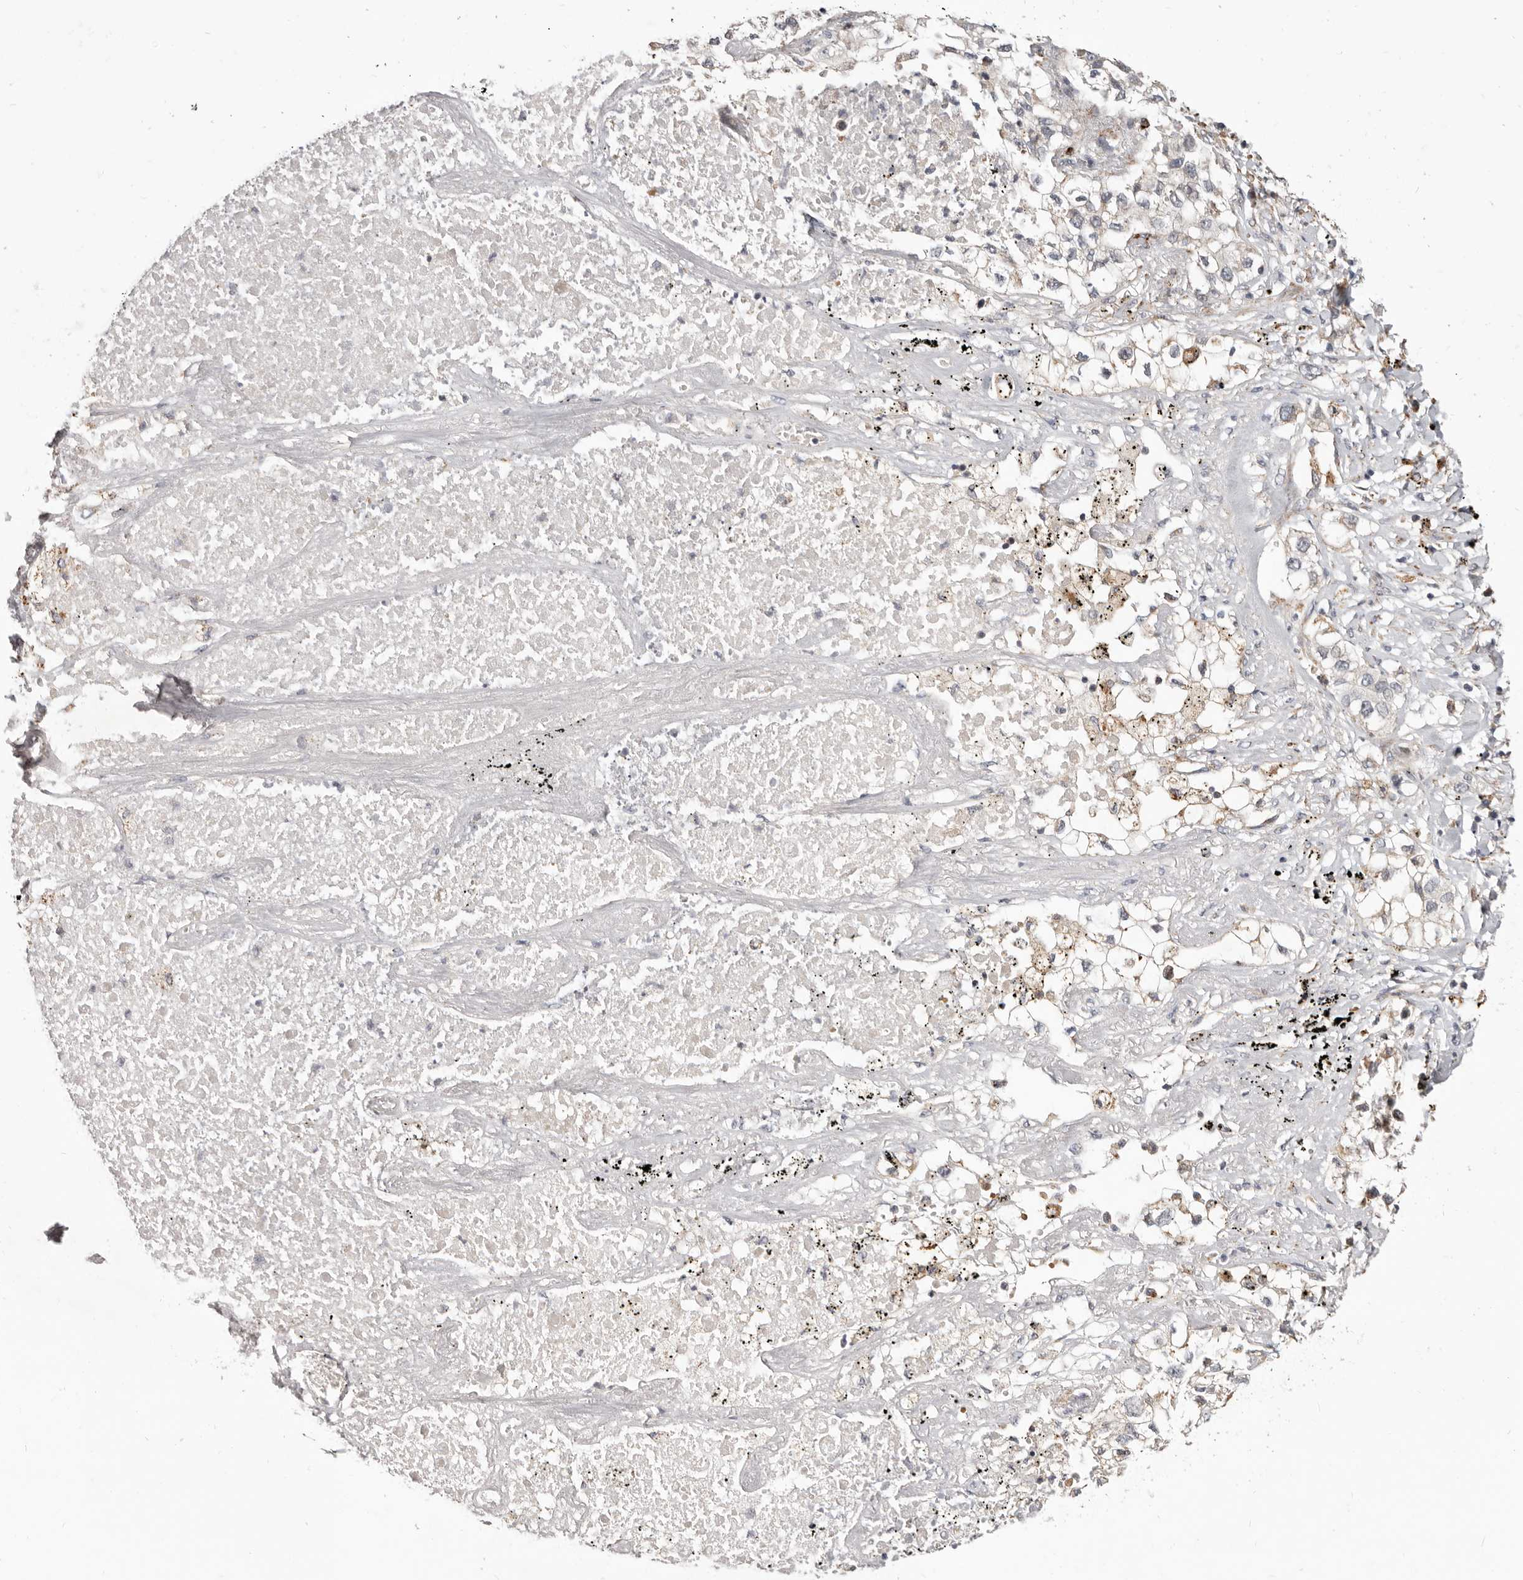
{"staining": {"intensity": "weak", "quantity": ">75%", "location": "cytoplasmic/membranous"}, "tissue": "lung cancer", "cell_type": "Tumor cells", "image_type": "cancer", "snomed": [{"axis": "morphology", "description": "Adenocarcinoma, NOS"}, {"axis": "topography", "description": "Lung"}], "caption": "The histopathology image displays staining of lung cancer (adenocarcinoma), revealing weak cytoplasmic/membranous protein positivity (brown color) within tumor cells.", "gene": "TOR3A", "patient": {"sex": "male", "age": 63}}